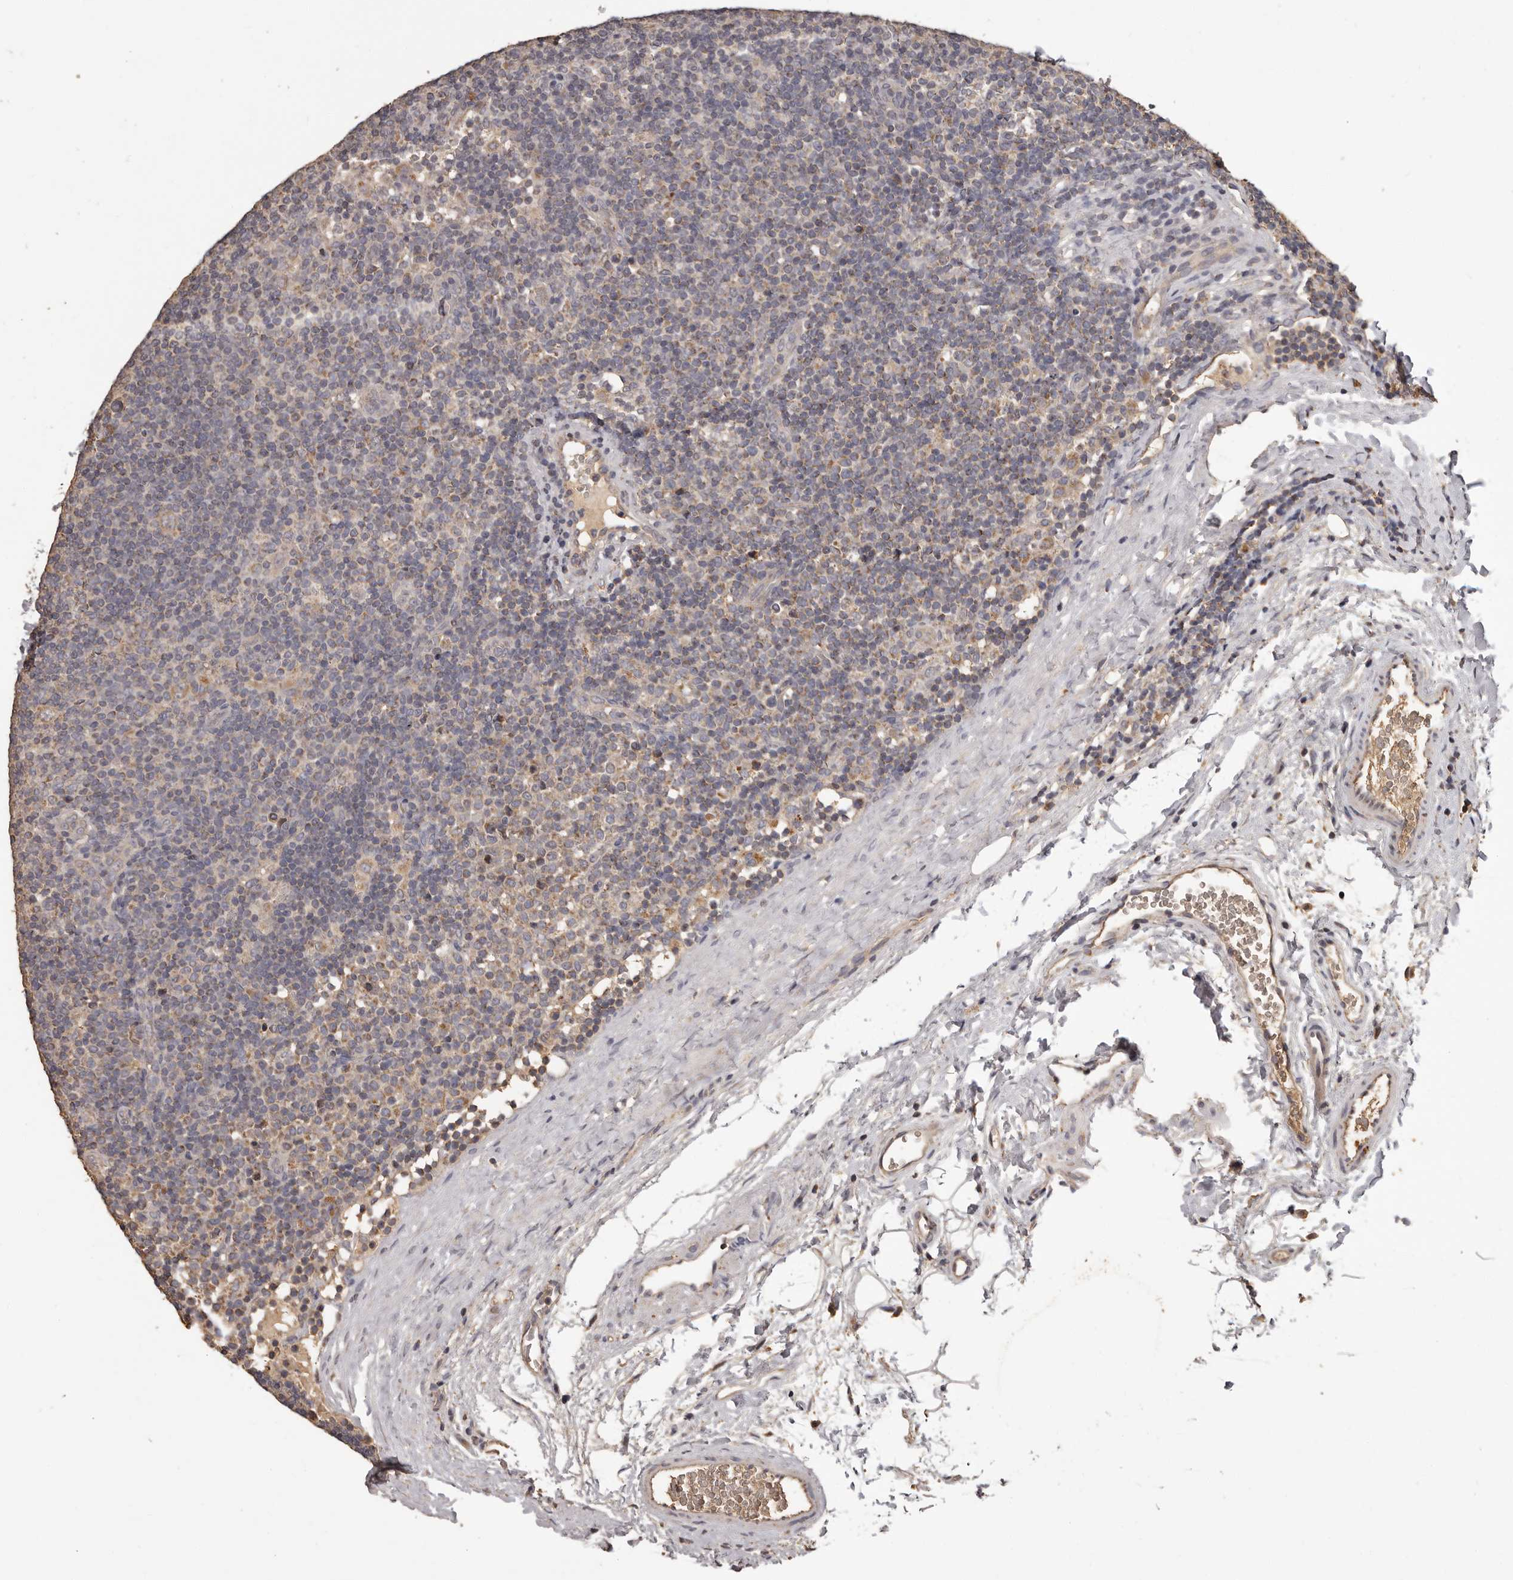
{"staining": {"intensity": "negative", "quantity": "none", "location": "none"}, "tissue": "lymphoma", "cell_type": "Tumor cells", "image_type": "cancer", "snomed": [{"axis": "morphology", "description": "Hodgkin's disease, NOS"}, {"axis": "topography", "description": "Lymph node"}], "caption": "Protein analysis of lymphoma reveals no significant staining in tumor cells. The staining was performed using DAB (3,3'-diaminobenzidine) to visualize the protein expression in brown, while the nuclei were stained in blue with hematoxylin (Magnification: 20x).", "gene": "MGAT5", "patient": {"sex": "female", "age": 57}}